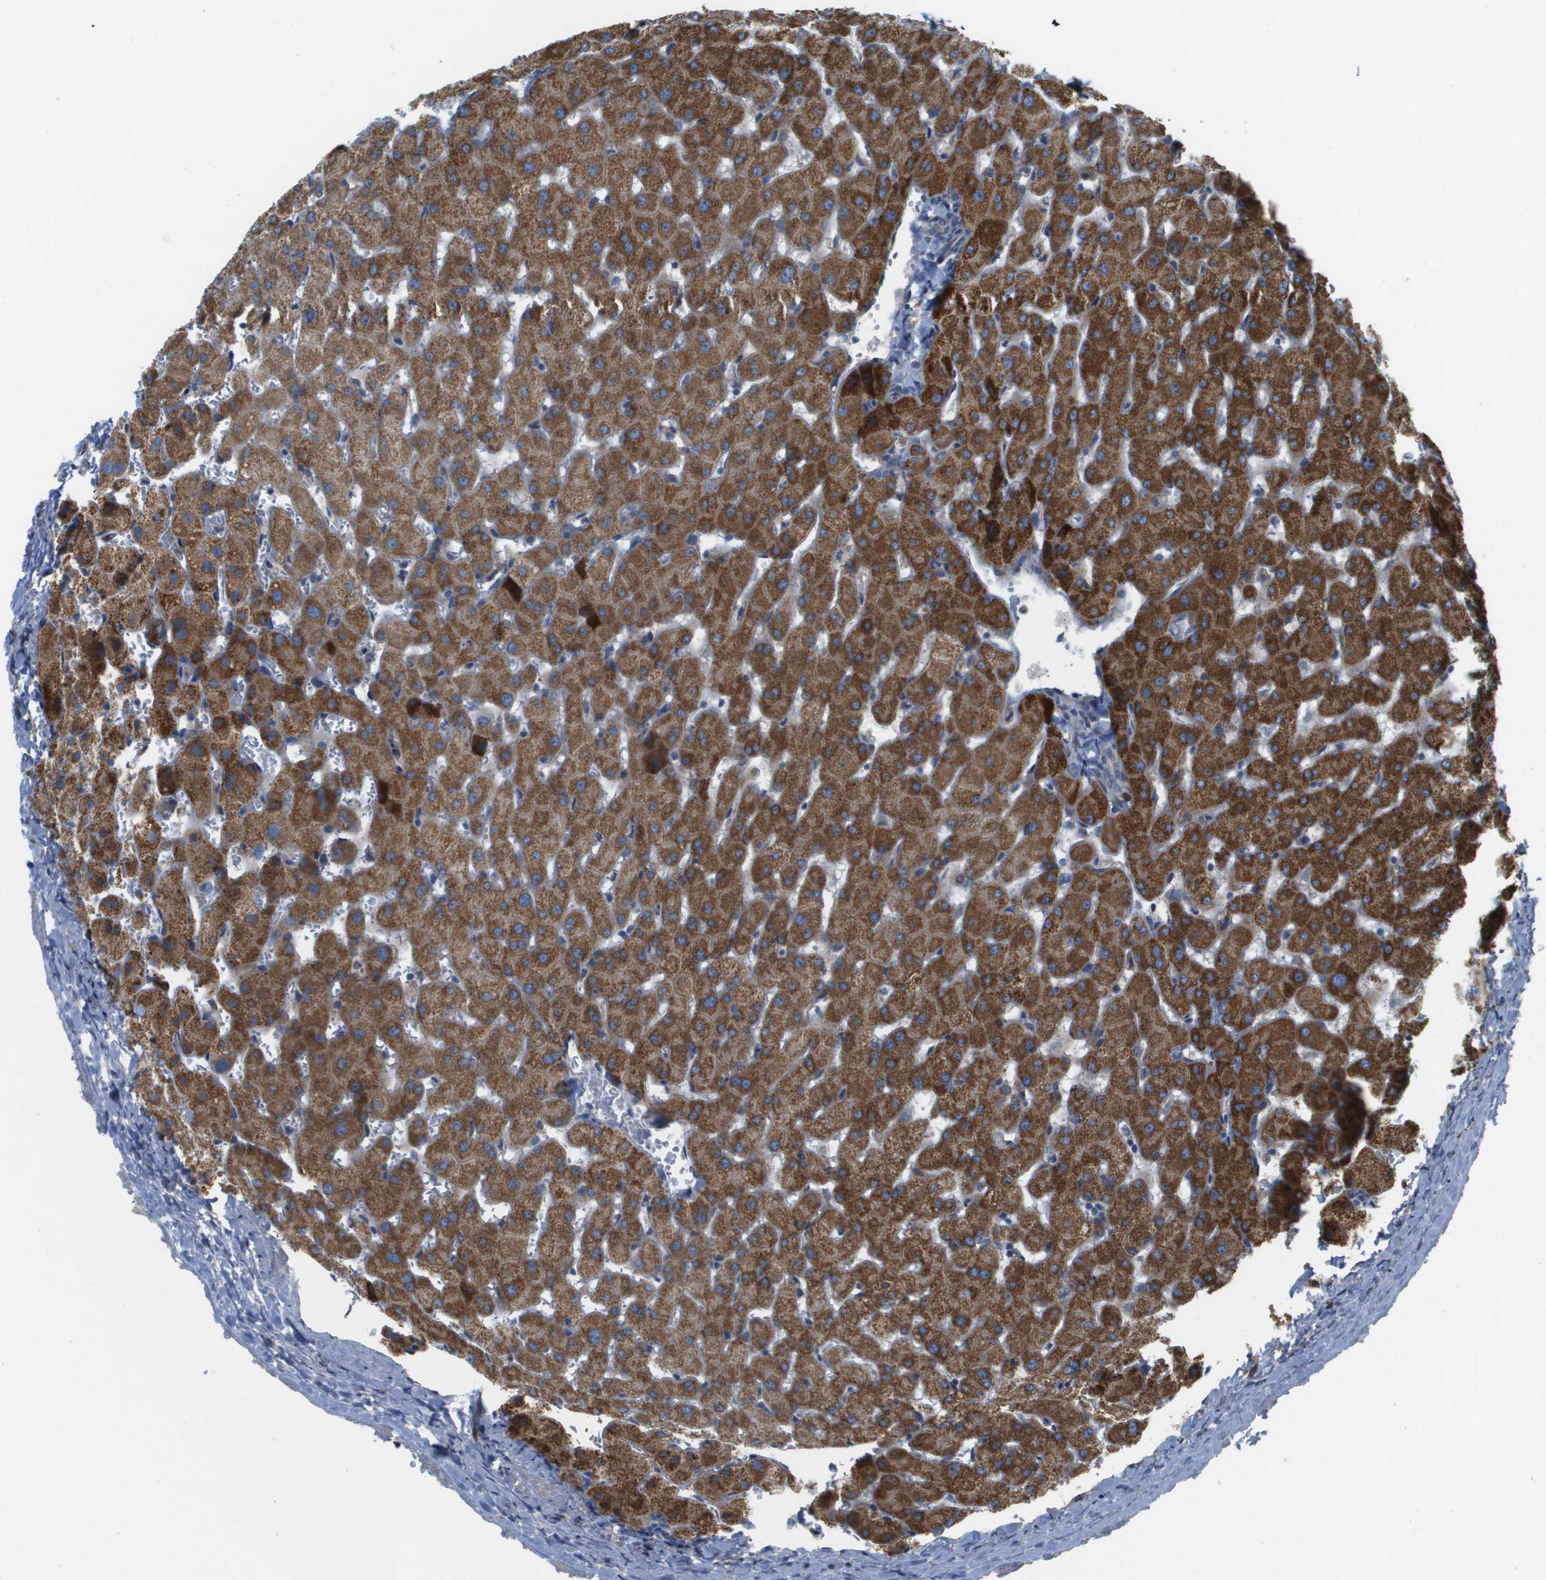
{"staining": {"intensity": "weak", "quantity": "<25%", "location": "cytoplasmic/membranous"}, "tissue": "liver", "cell_type": "Cholangiocytes", "image_type": "normal", "snomed": [{"axis": "morphology", "description": "Normal tissue, NOS"}, {"axis": "topography", "description": "Liver"}], "caption": "High magnification brightfield microscopy of unremarkable liver stained with DAB (brown) and counterstained with hematoxylin (blue): cholangiocytes show no significant expression.", "gene": "CASP10", "patient": {"sex": "female", "age": 63}}